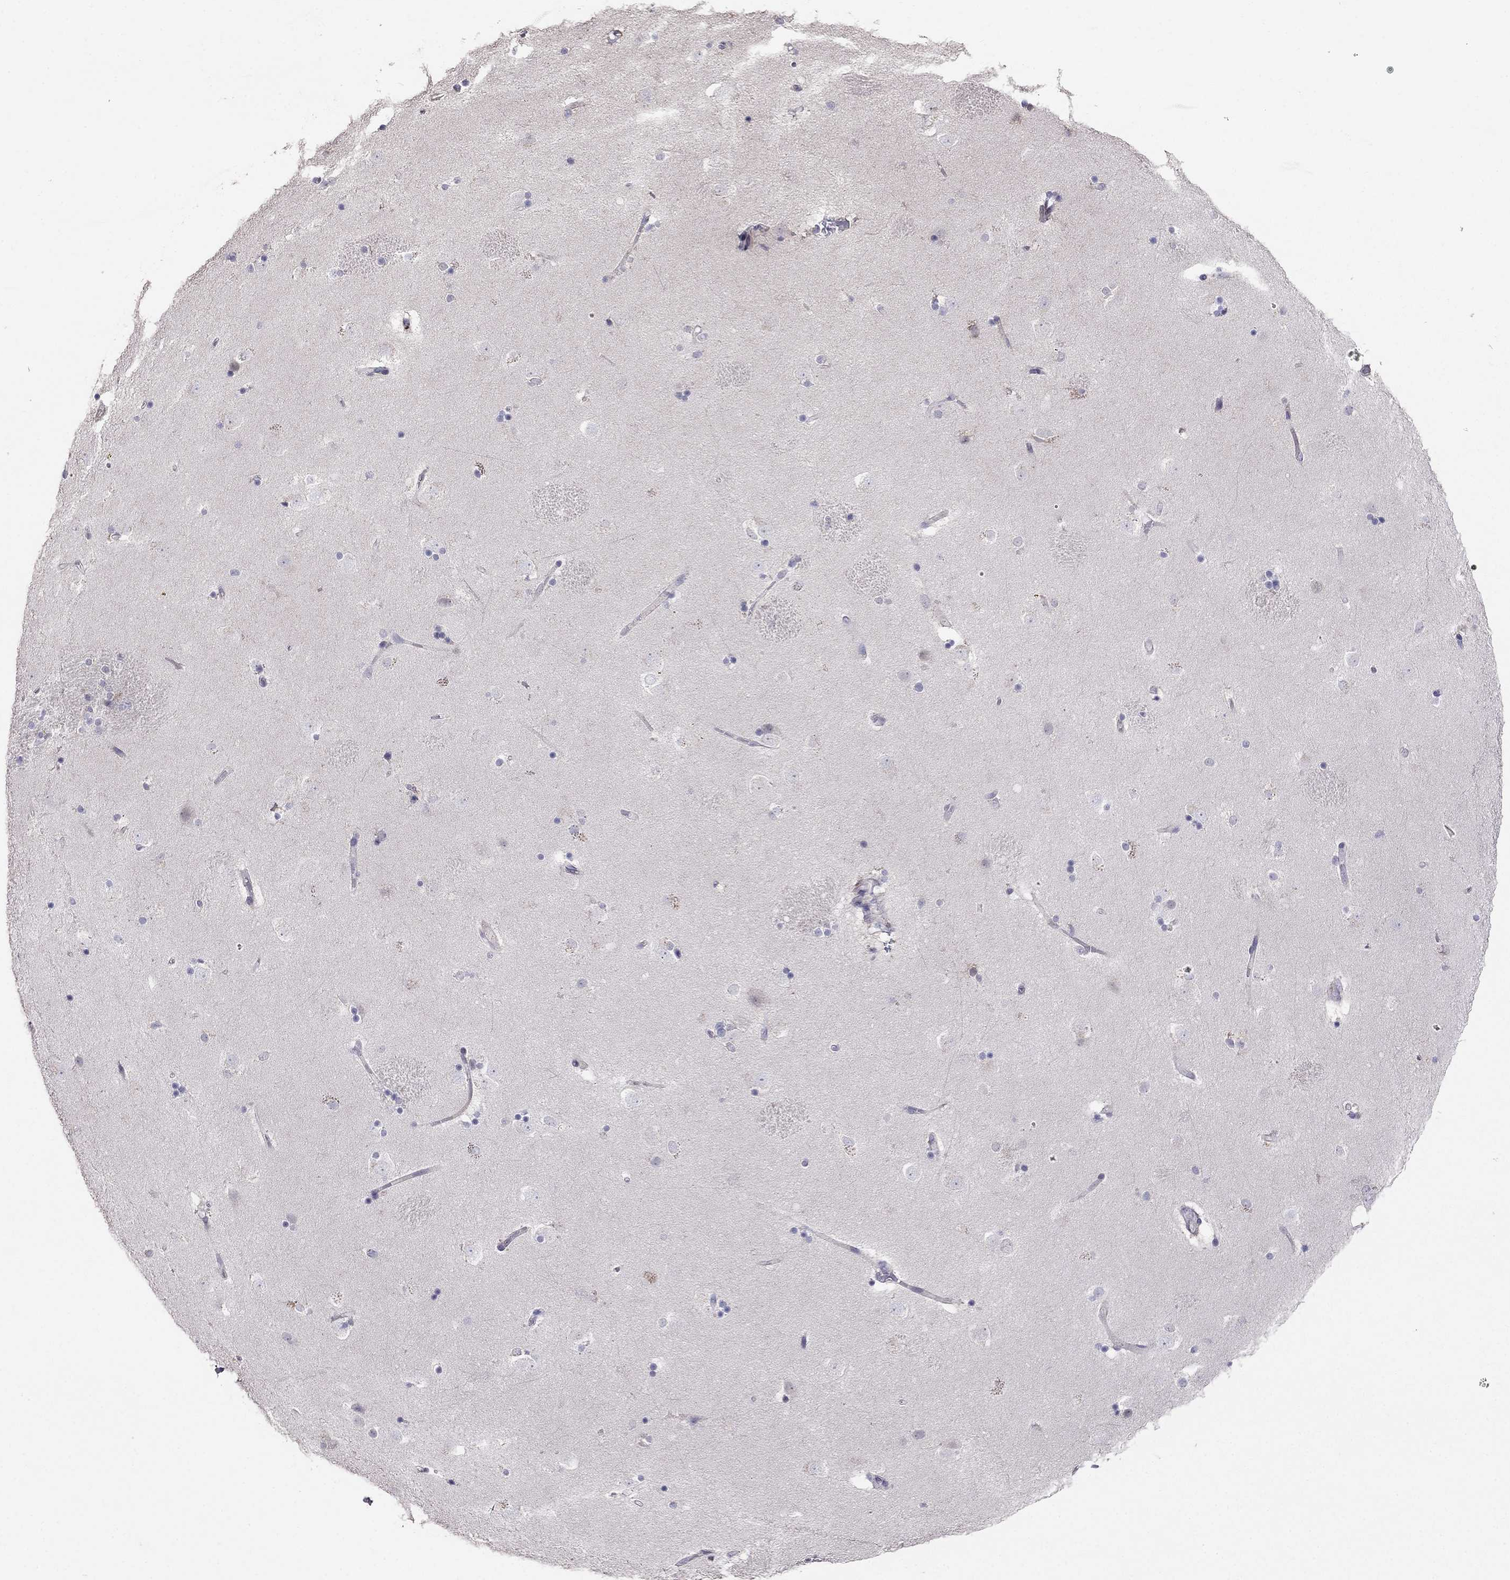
{"staining": {"intensity": "negative", "quantity": "none", "location": "none"}, "tissue": "caudate", "cell_type": "Glial cells", "image_type": "normal", "snomed": [{"axis": "morphology", "description": "Normal tissue, NOS"}, {"axis": "topography", "description": "Lateral ventricle wall"}], "caption": "Glial cells show no significant protein positivity in benign caudate. The staining was performed using DAB to visualize the protein expression in brown, while the nuclei were stained in blue with hematoxylin (Magnification: 20x).", "gene": "MAGEB4", "patient": {"sex": "male", "age": 51}}